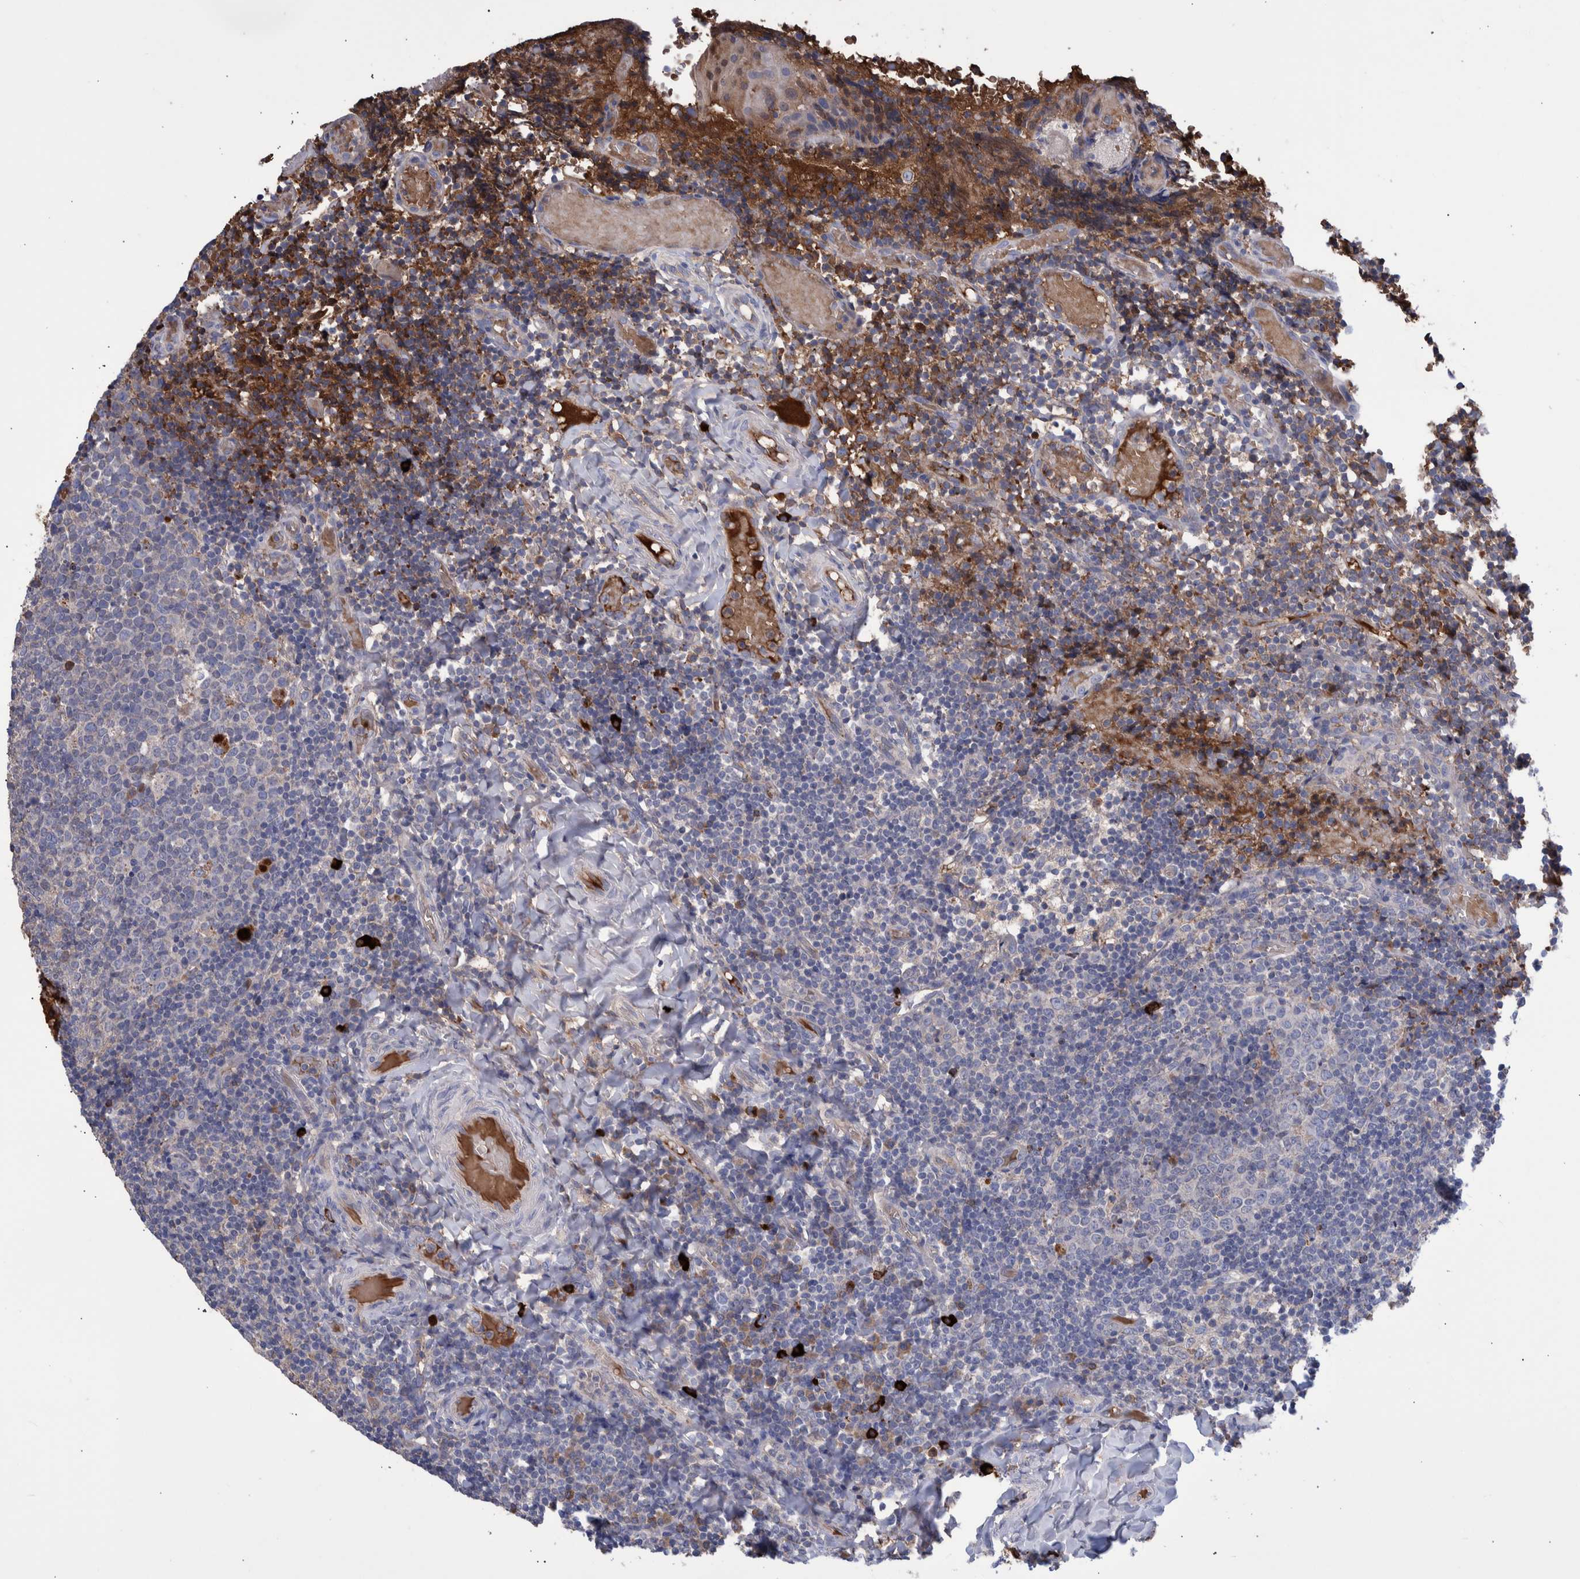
{"staining": {"intensity": "negative", "quantity": "none", "location": "none"}, "tissue": "tonsil", "cell_type": "Germinal center cells", "image_type": "normal", "snomed": [{"axis": "morphology", "description": "Normal tissue, NOS"}, {"axis": "topography", "description": "Tonsil"}], "caption": "High power microscopy image of an immunohistochemistry (IHC) micrograph of normal tonsil, revealing no significant staining in germinal center cells.", "gene": "DLL4", "patient": {"sex": "female", "age": 19}}